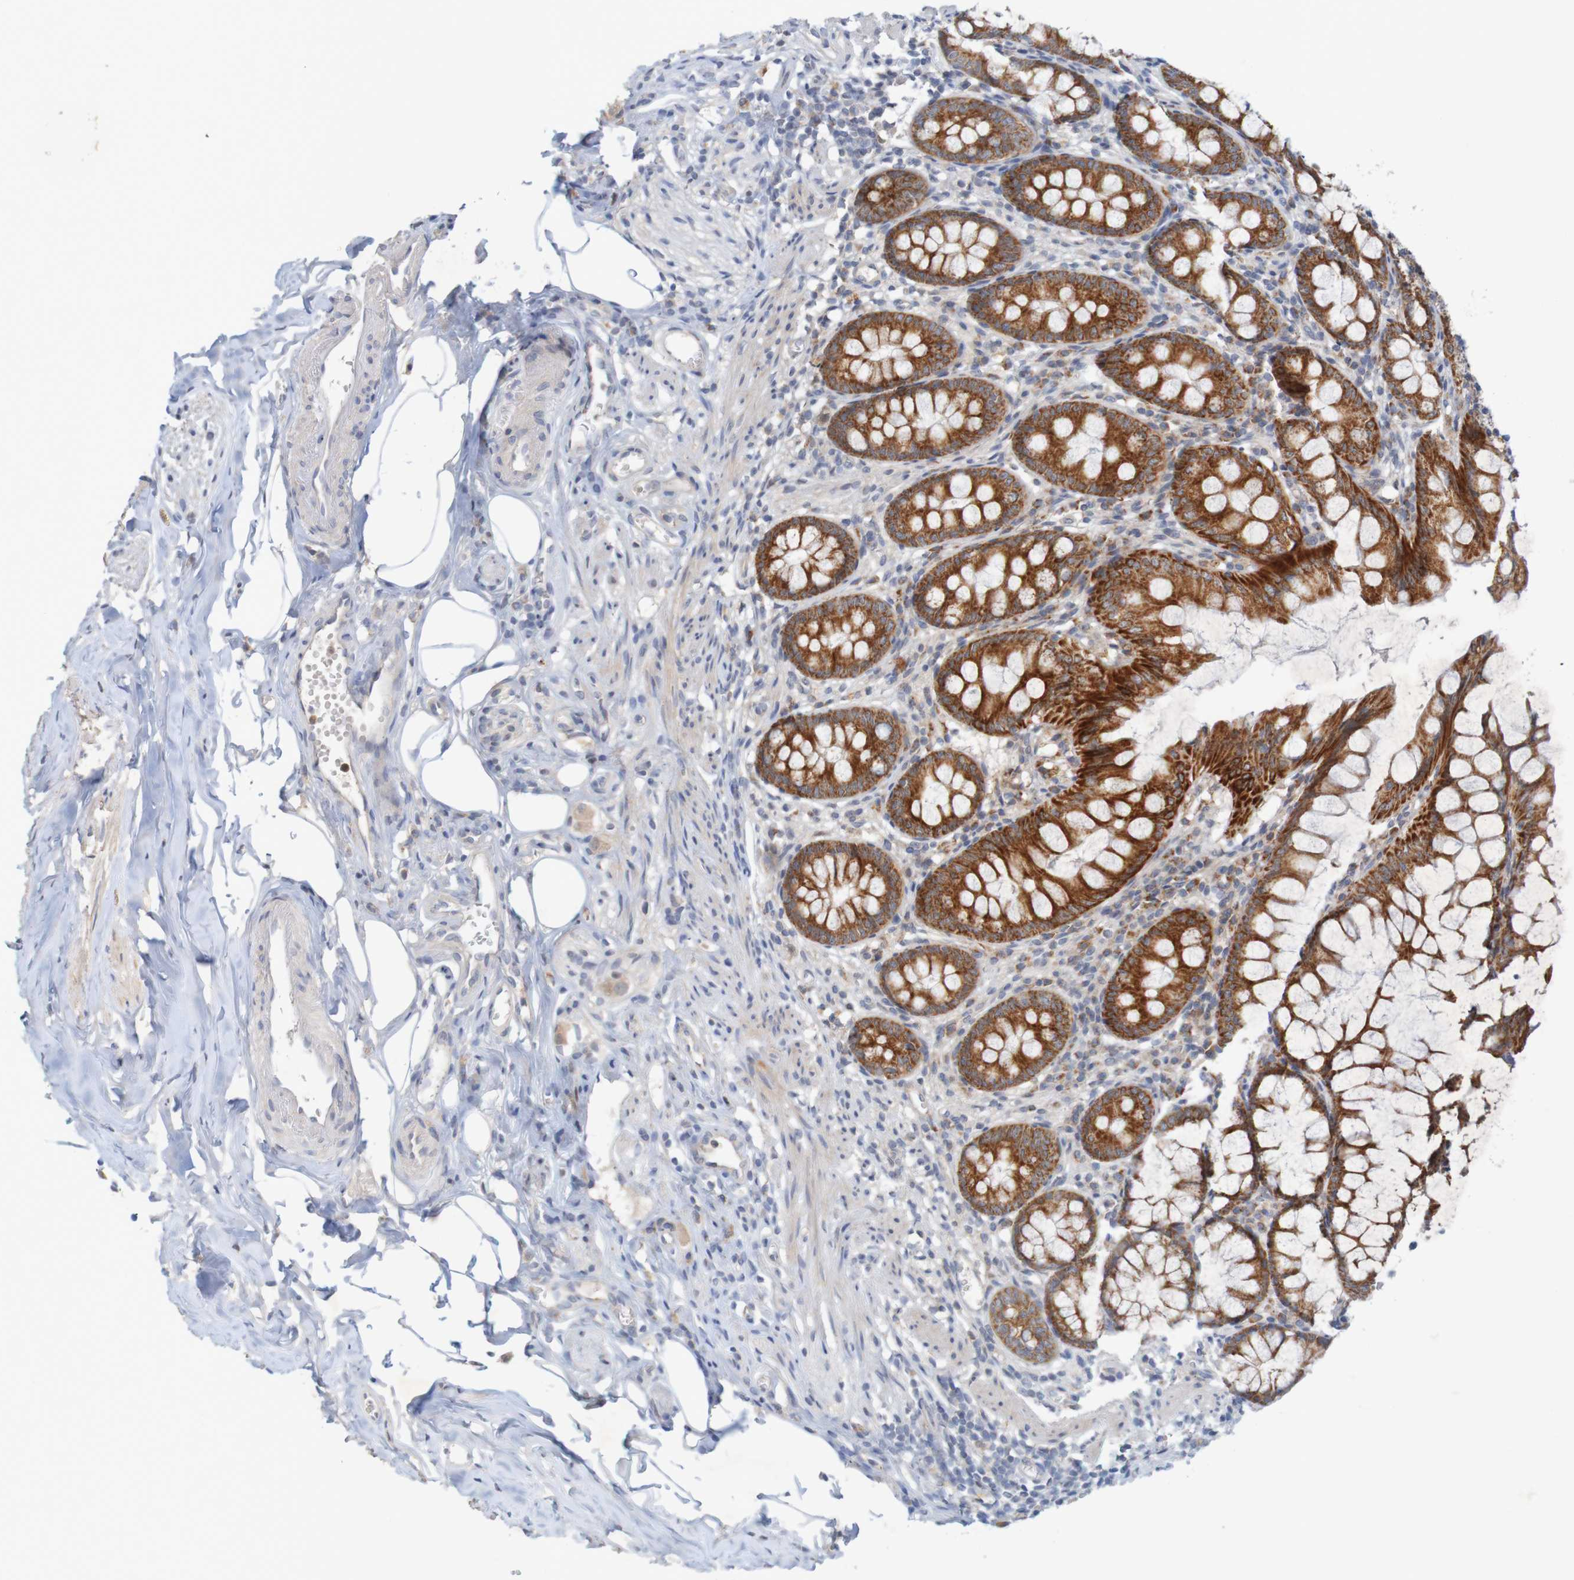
{"staining": {"intensity": "strong", "quantity": ">75%", "location": "cytoplasmic/membranous"}, "tissue": "appendix", "cell_type": "Glandular cells", "image_type": "normal", "snomed": [{"axis": "morphology", "description": "Normal tissue, NOS"}, {"axis": "topography", "description": "Appendix"}], "caption": "Protein staining of unremarkable appendix exhibits strong cytoplasmic/membranous positivity in approximately >75% of glandular cells.", "gene": "NAV2", "patient": {"sex": "female", "age": 77}}